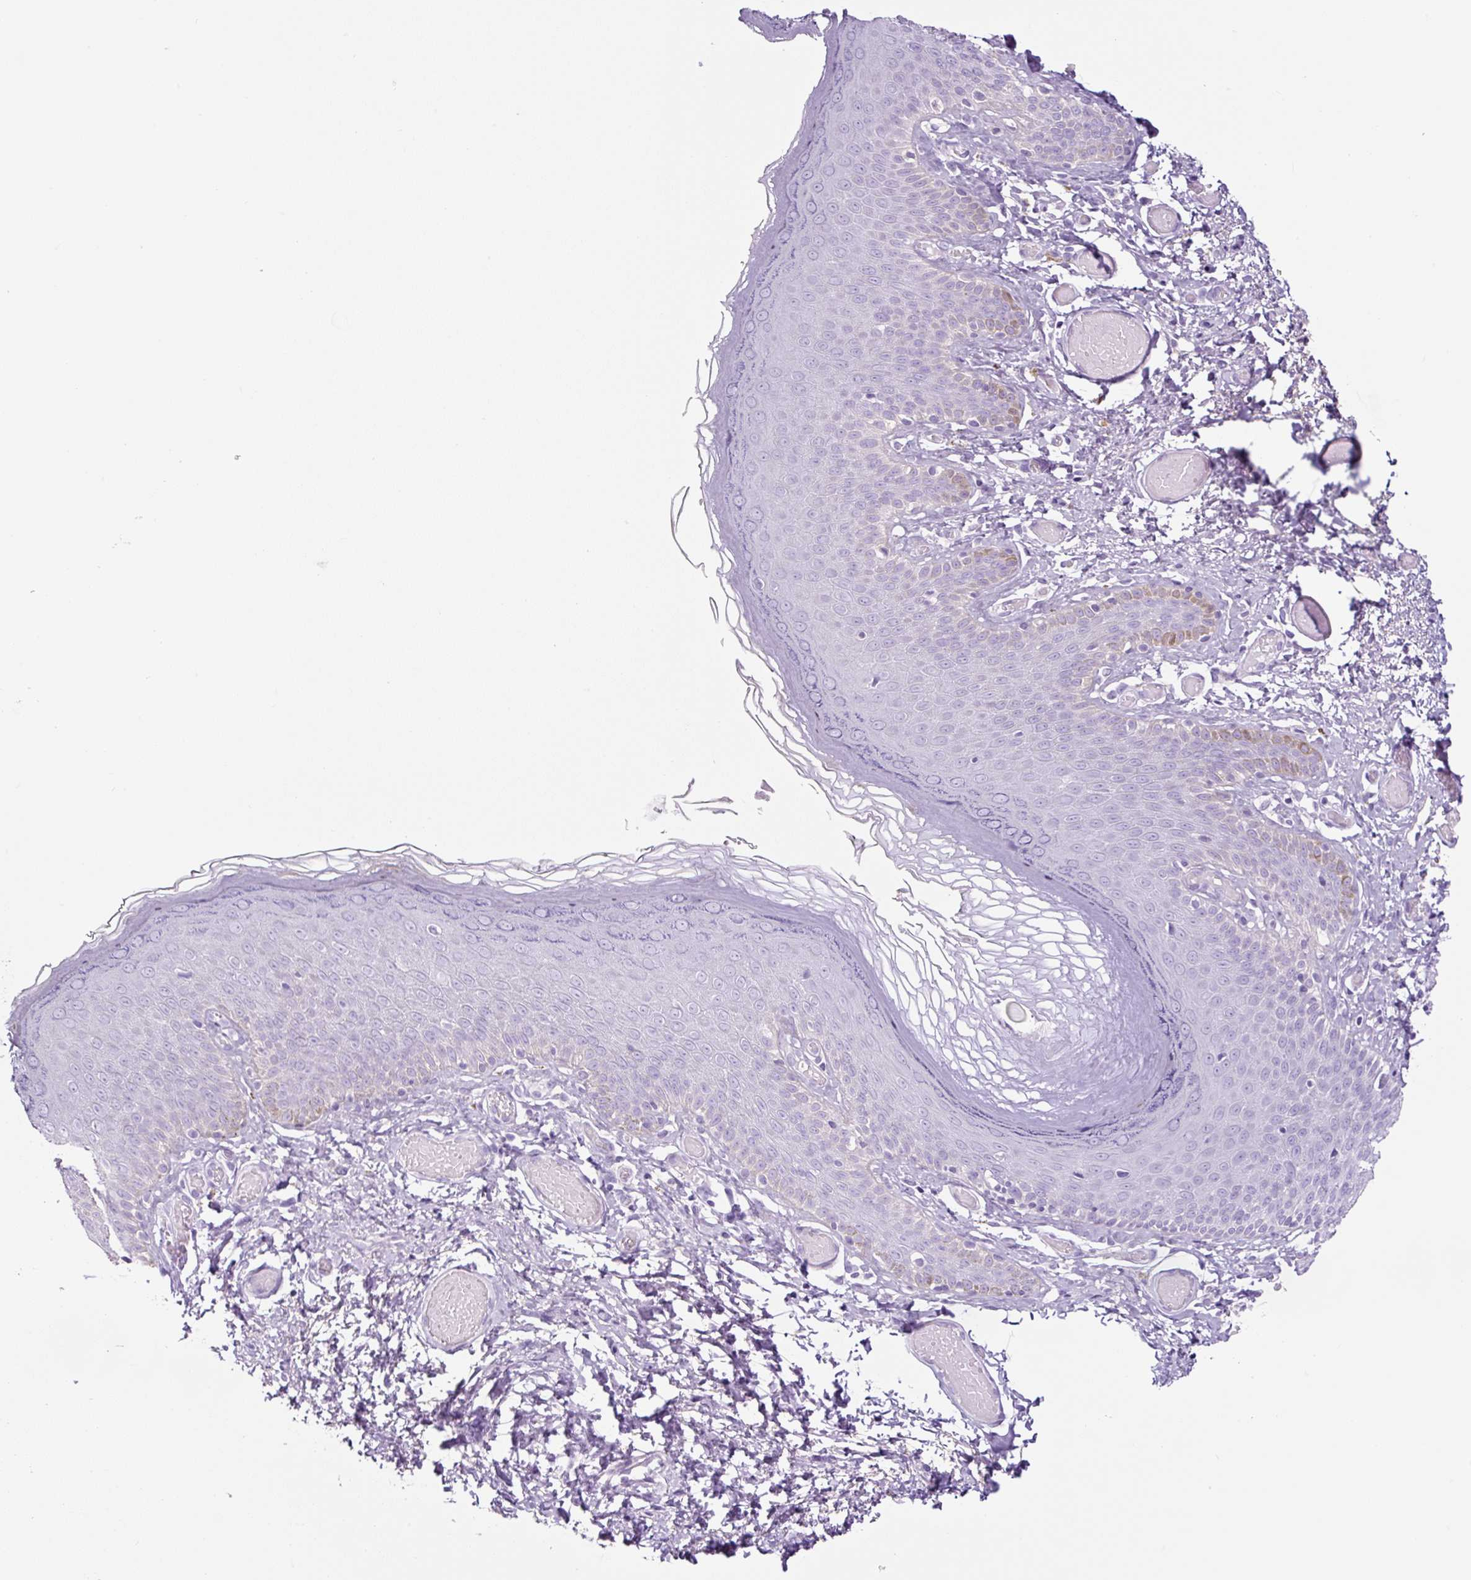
{"staining": {"intensity": "negative", "quantity": "none", "location": "none"}, "tissue": "skin", "cell_type": "Epidermal cells", "image_type": "normal", "snomed": [{"axis": "morphology", "description": "Normal tissue, NOS"}, {"axis": "topography", "description": "Anal"}], "caption": "Benign skin was stained to show a protein in brown. There is no significant expression in epidermal cells. The staining is performed using DAB (3,3'-diaminobenzidine) brown chromogen with nuclei counter-stained in using hematoxylin.", "gene": "RNF212B", "patient": {"sex": "female", "age": 40}}